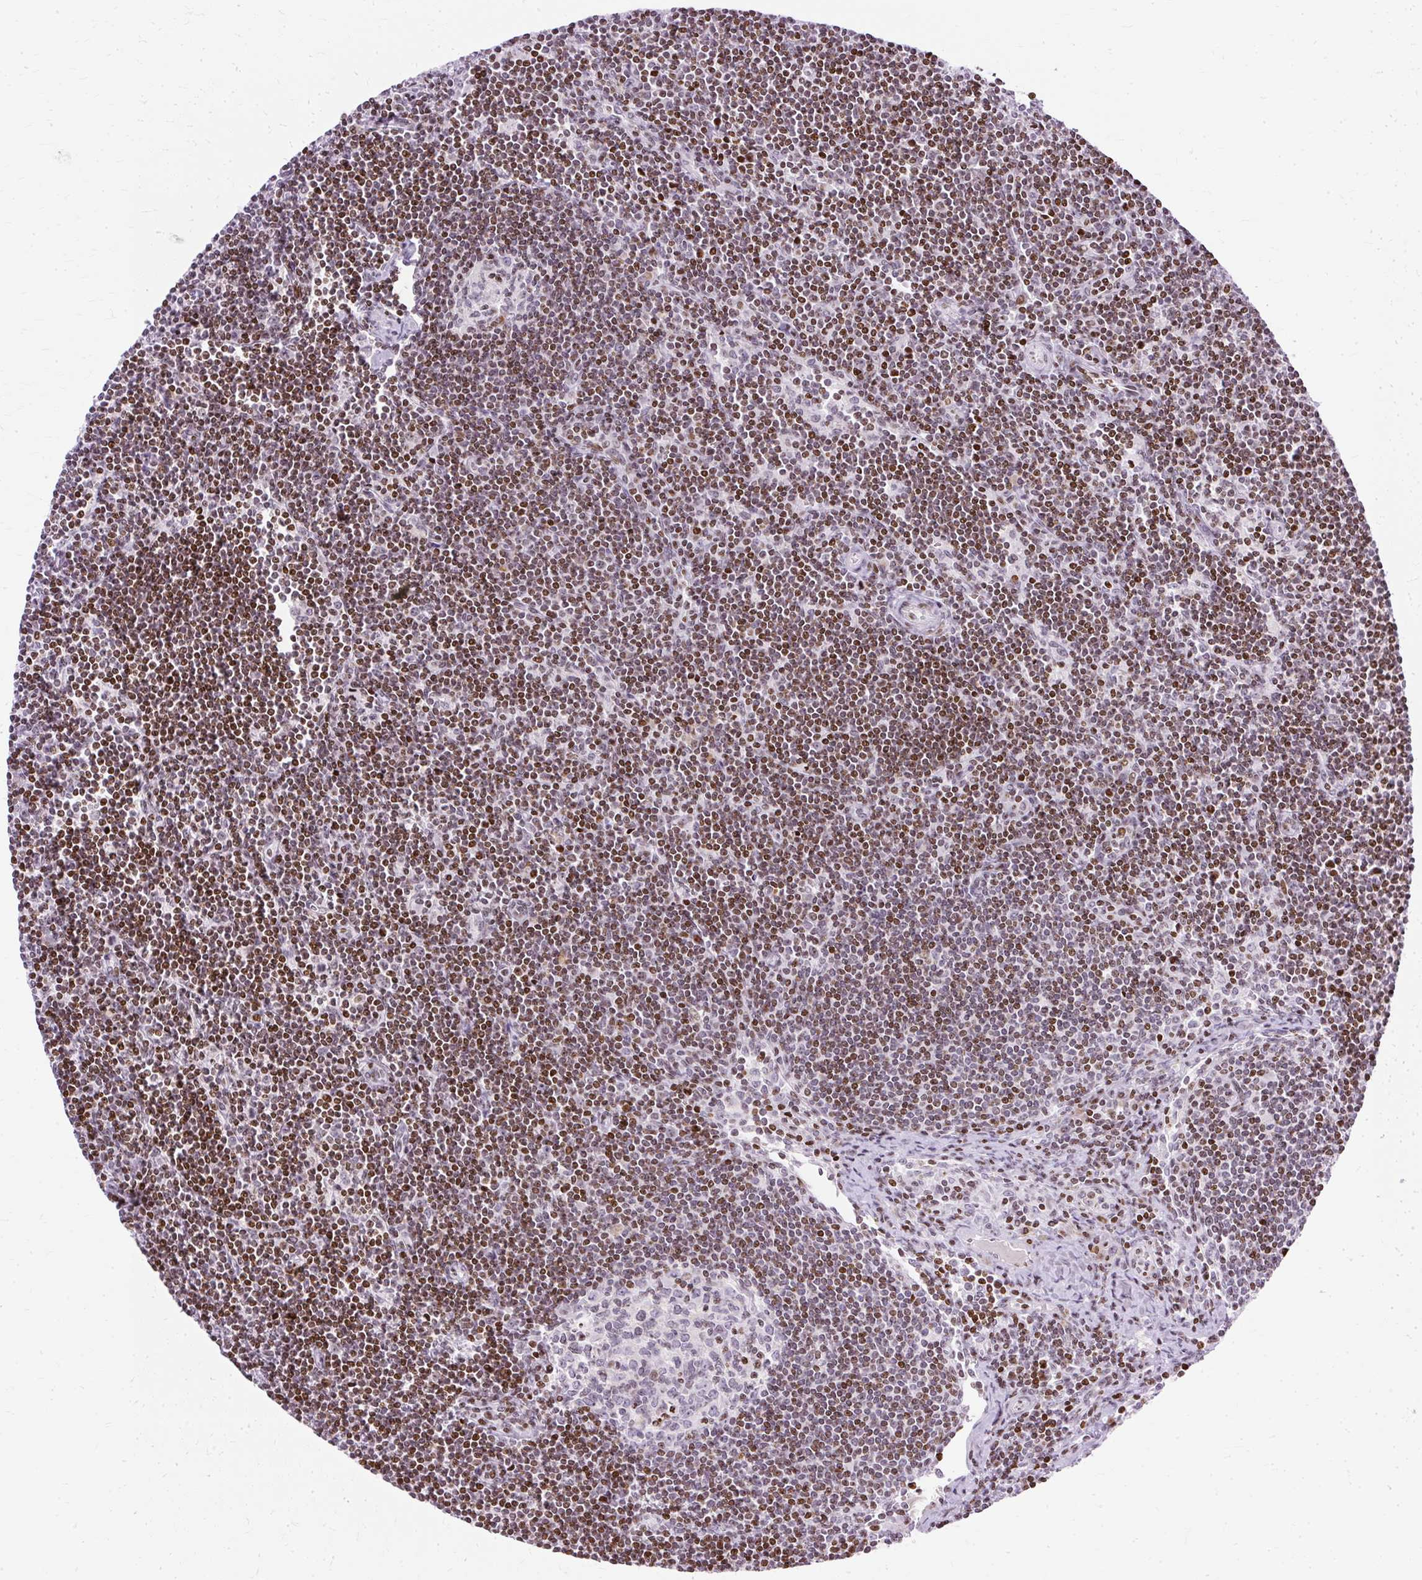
{"staining": {"intensity": "moderate", "quantity": "<25%", "location": "nuclear"}, "tissue": "lymph node", "cell_type": "Germinal center cells", "image_type": "normal", "snomed": [{"axis": "morphology", "description": "Normal tissue, NOS"}, {"axis": "topography", "description": "Lymph node"}], "caption": "IHC of normal lymph node displays low levels of moderate nuclear positivity in about <25% of germinal center cells.", "gene": "TMEM177", "patient": {"sex": "female", "age": 29}}